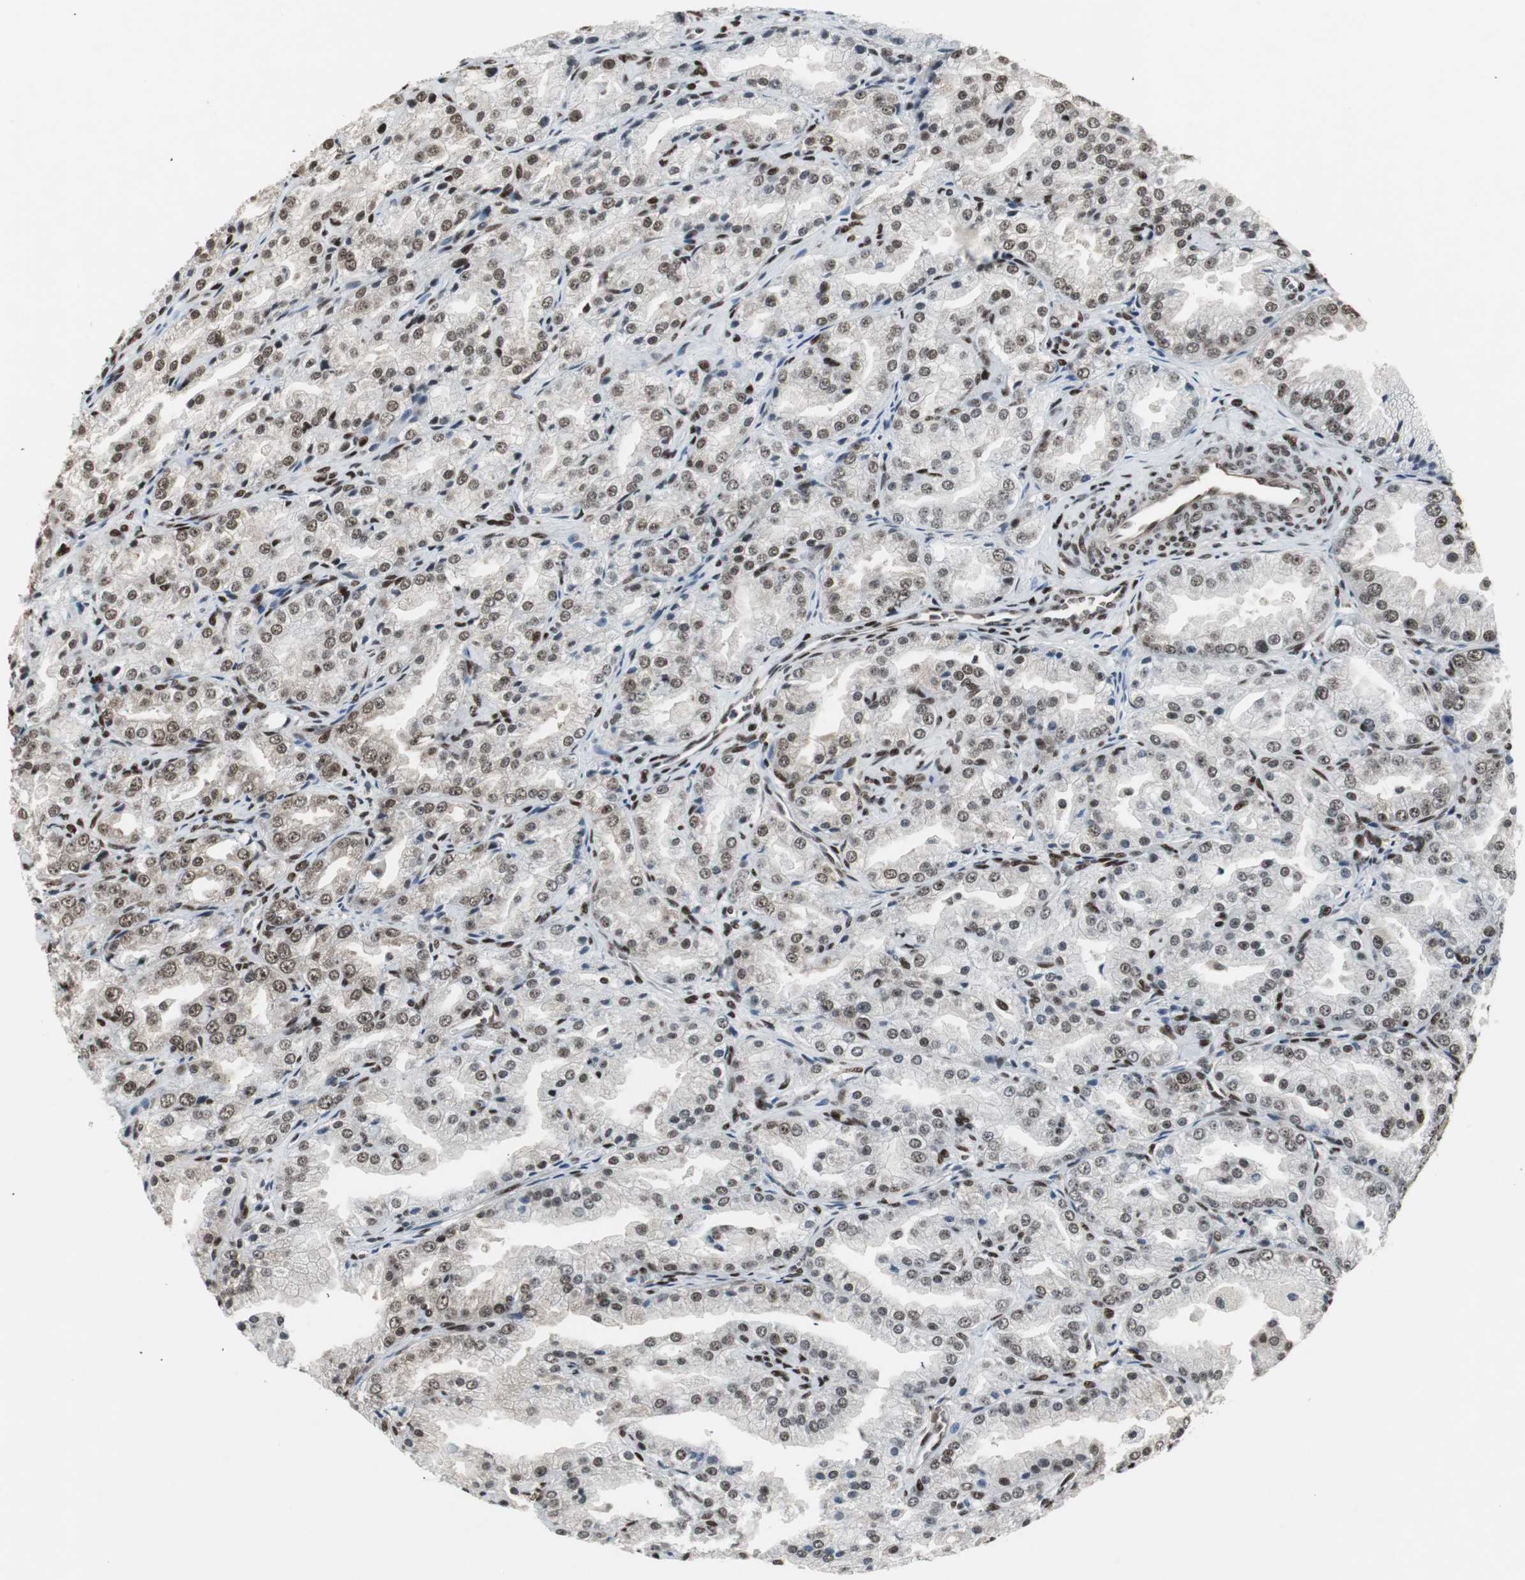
{"staining": {"intensity": "moderate", "quantity": ">75%", "location": "nuclear"}, "tissue": "prostate cancer", "cell_type": "Tumor cells", "image_type": "cancer", "snomed": [{"axis": "morphology", "description": "Adenocarcinoma, High grade"}, {"axis": "topography", "description": "Prostate"}], "caption": "Moderate nuclear staining for a protein is present in approximately >75% of tumor cells of prostate cancer (high-grade adenocarcinoma) using immunohistochemistry (IHC).", "gene": "TAF5", "patient": {"sex": "male", "age": 61}}